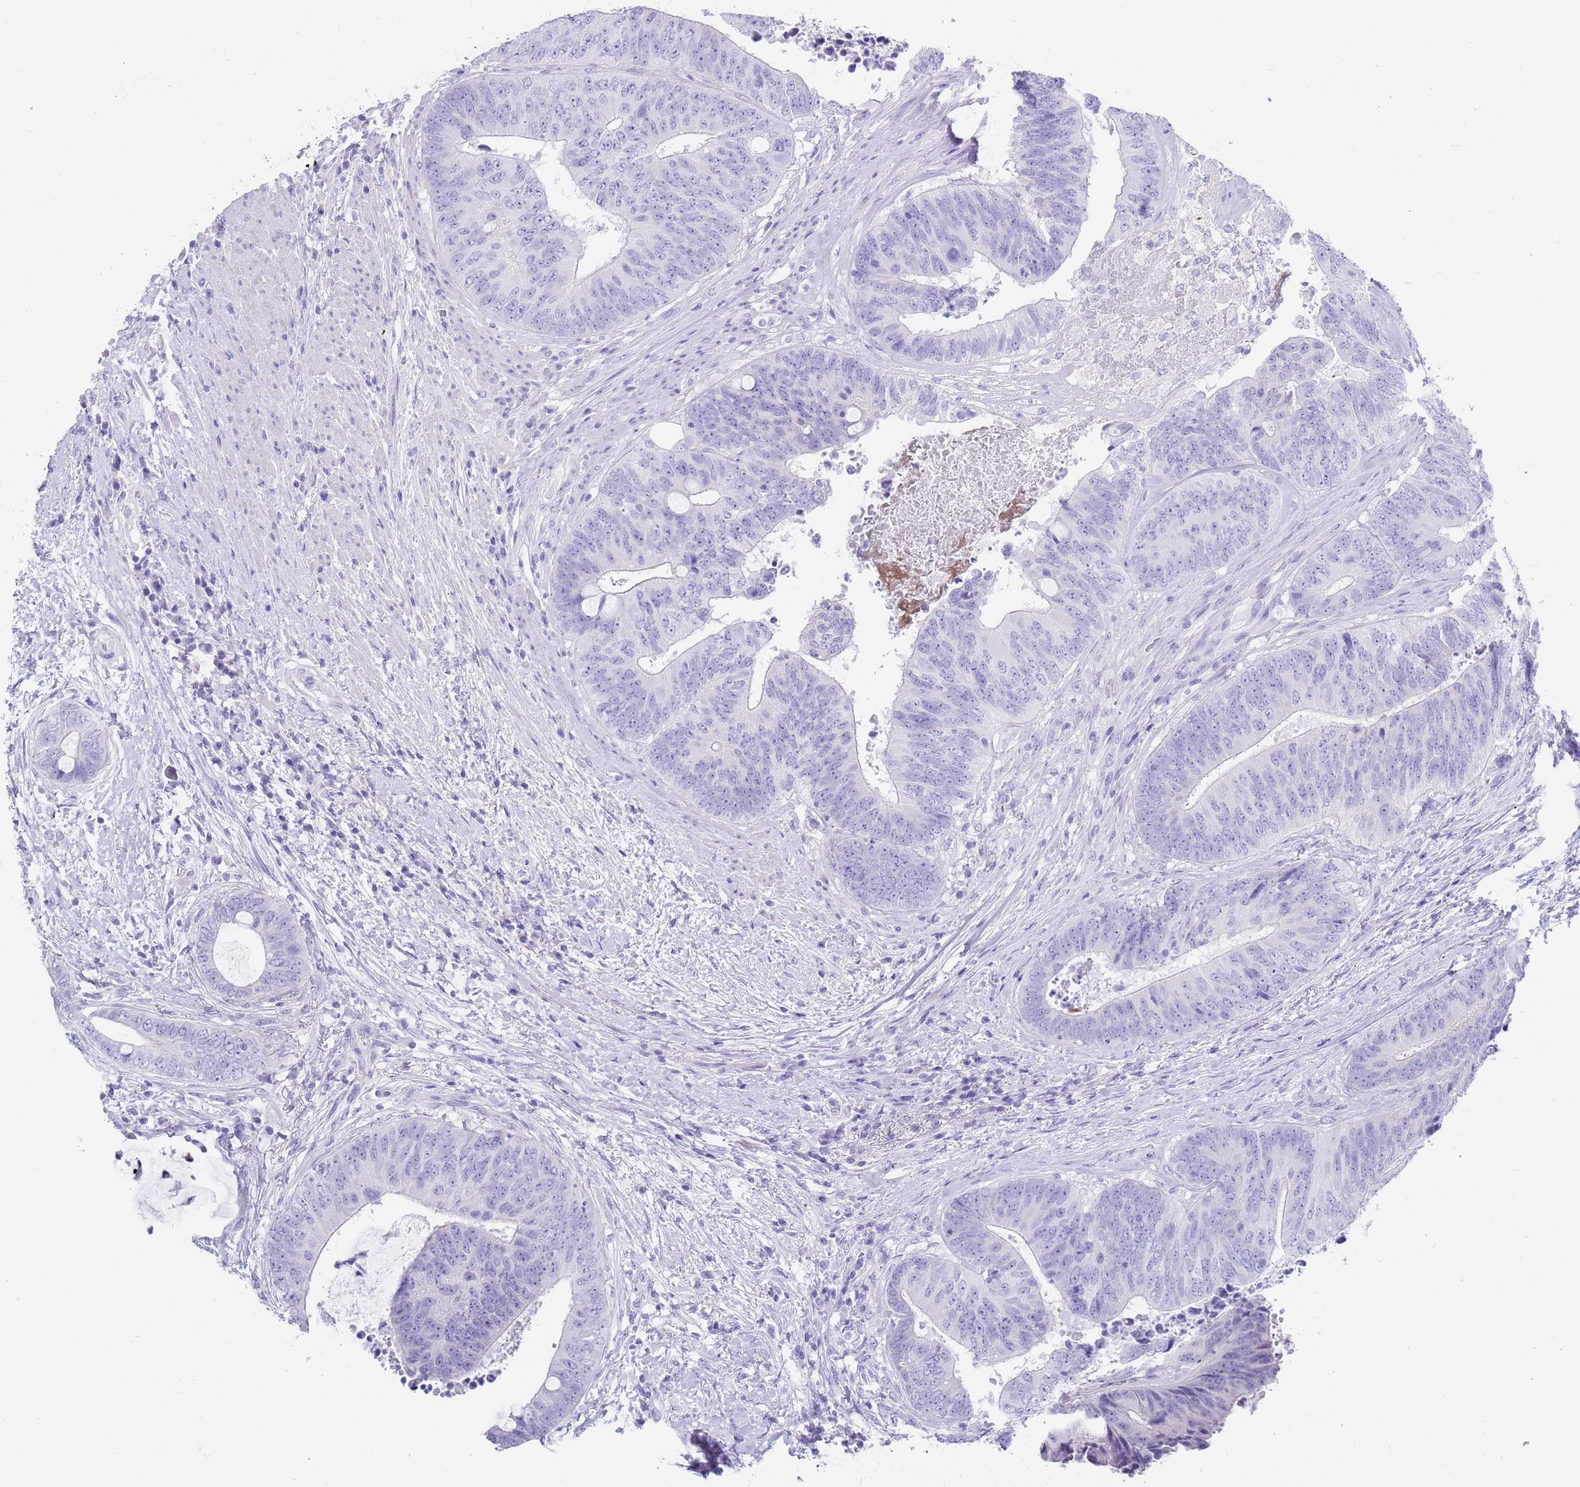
{"staining": {"intensity": "negative", "quantity": "none", "location": "none"}, "tissue": "colorectal cancer", "cell_type": "Tumor cells", "image_type": "cancer", "snomed": [{"axis": "morphology", "description": "Adenocarcinoma, NOS"}, {"axis": "topography", "description": "Rectum"}], "caption": "Adenocarcinoma (colorectal) stained for a protein using immunohistochemistry (IHC) displays no expression tumor cells.", "gene": "CPXM2", "patient": {"sex": "male", "age": 72}}